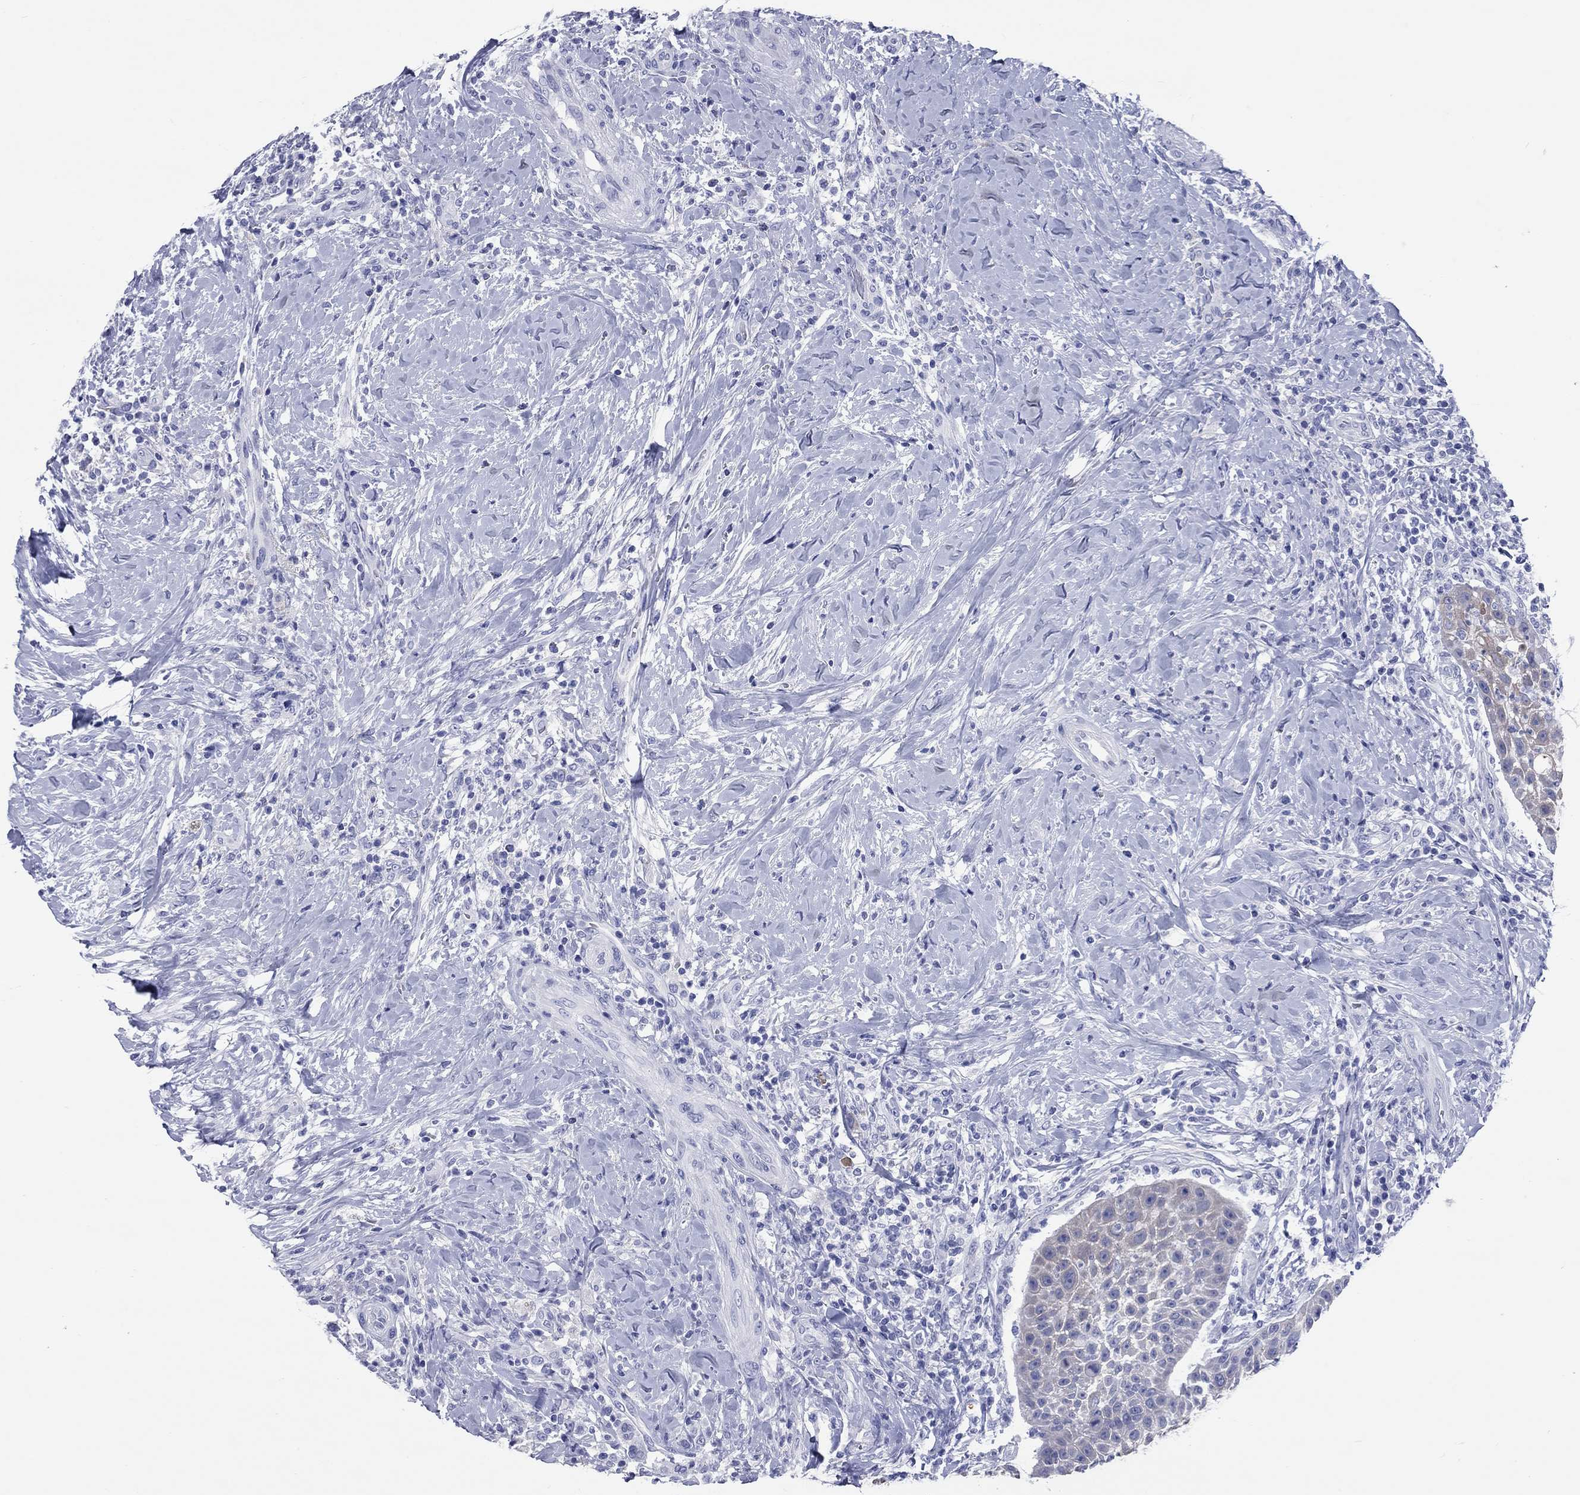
{"staining": {"intensity": "weak", "quantity": "25%-75%", "location": "cytoplasmic/membranous"}, "tissue": "head and neck cancer", "cell_type": "Tumor cells", "image_type": "cancer", "snomed": [{"axis": "morphology", "description": "Squamous cell carcinoma, NOS"}, {"axis": "topography", "description": "Head-Neck"}], "caption": "Tumor cells exhibit weak cytoplasmic/membranous expression in approximately 25%-75% of cells in head and neck cancer.", "gene": "CCNA1", "patient": {"sex": "male", "age": 69}}